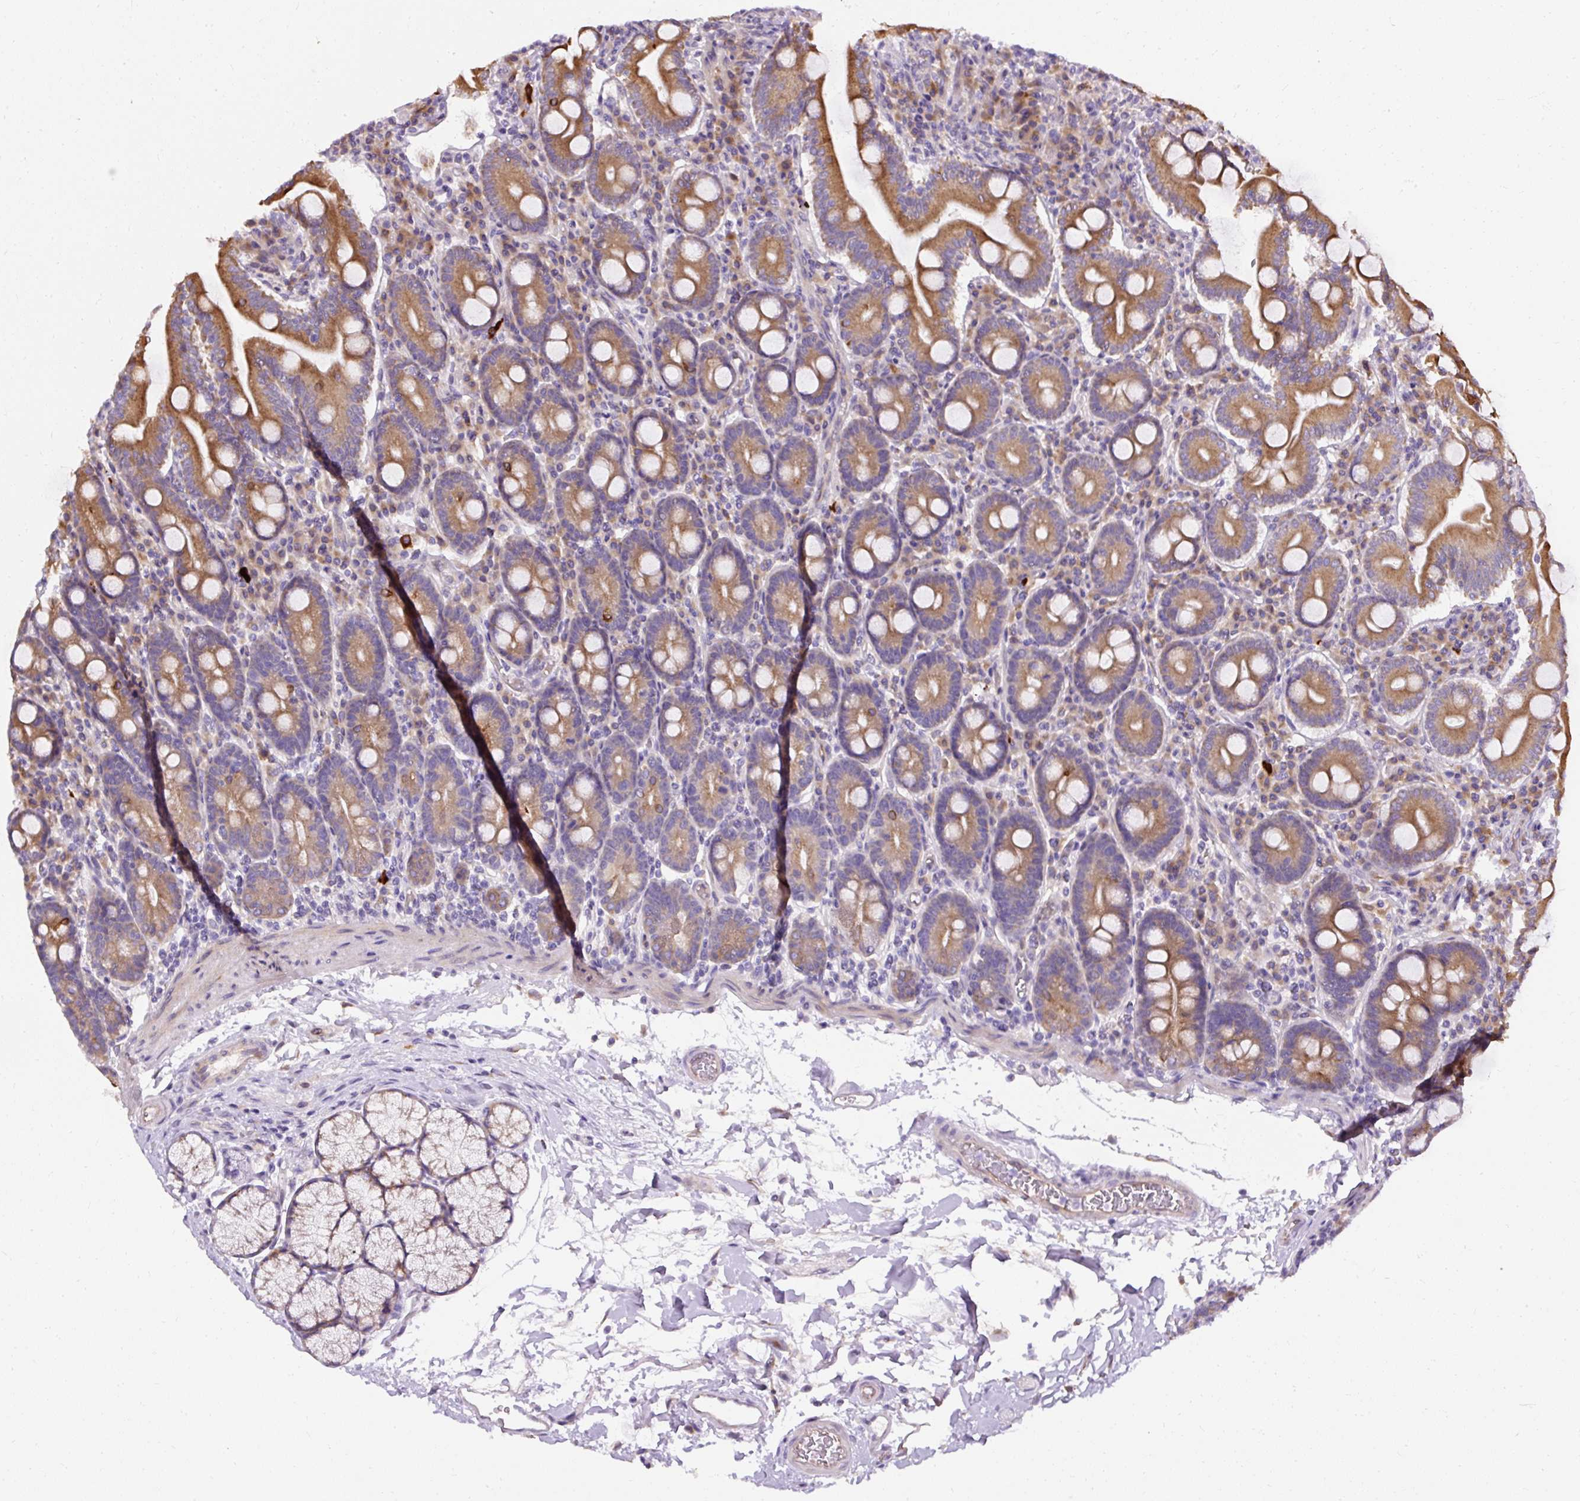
{"staining": {"intensity": "moderate", "quantity": ">75%", "location": "cytoplasmic/membranous"}, "tissue": "duodenum", "cell_type": "Glandular cells", "image_type": "normal", "snomed": [{"axis": "morphology", "description": "Normal tissue, NOS"}, {"axis": "topography", "description": "Duodenum"}], "caption": "A brown stain labels moderate cytoplasmic/membranous positivity of a protein in glandular cells of normal duodenum. (IHC, brightfield microscopy, high magnification).", "gene": "FAM149A", "patient": {"sex": "male", "age": 35}}